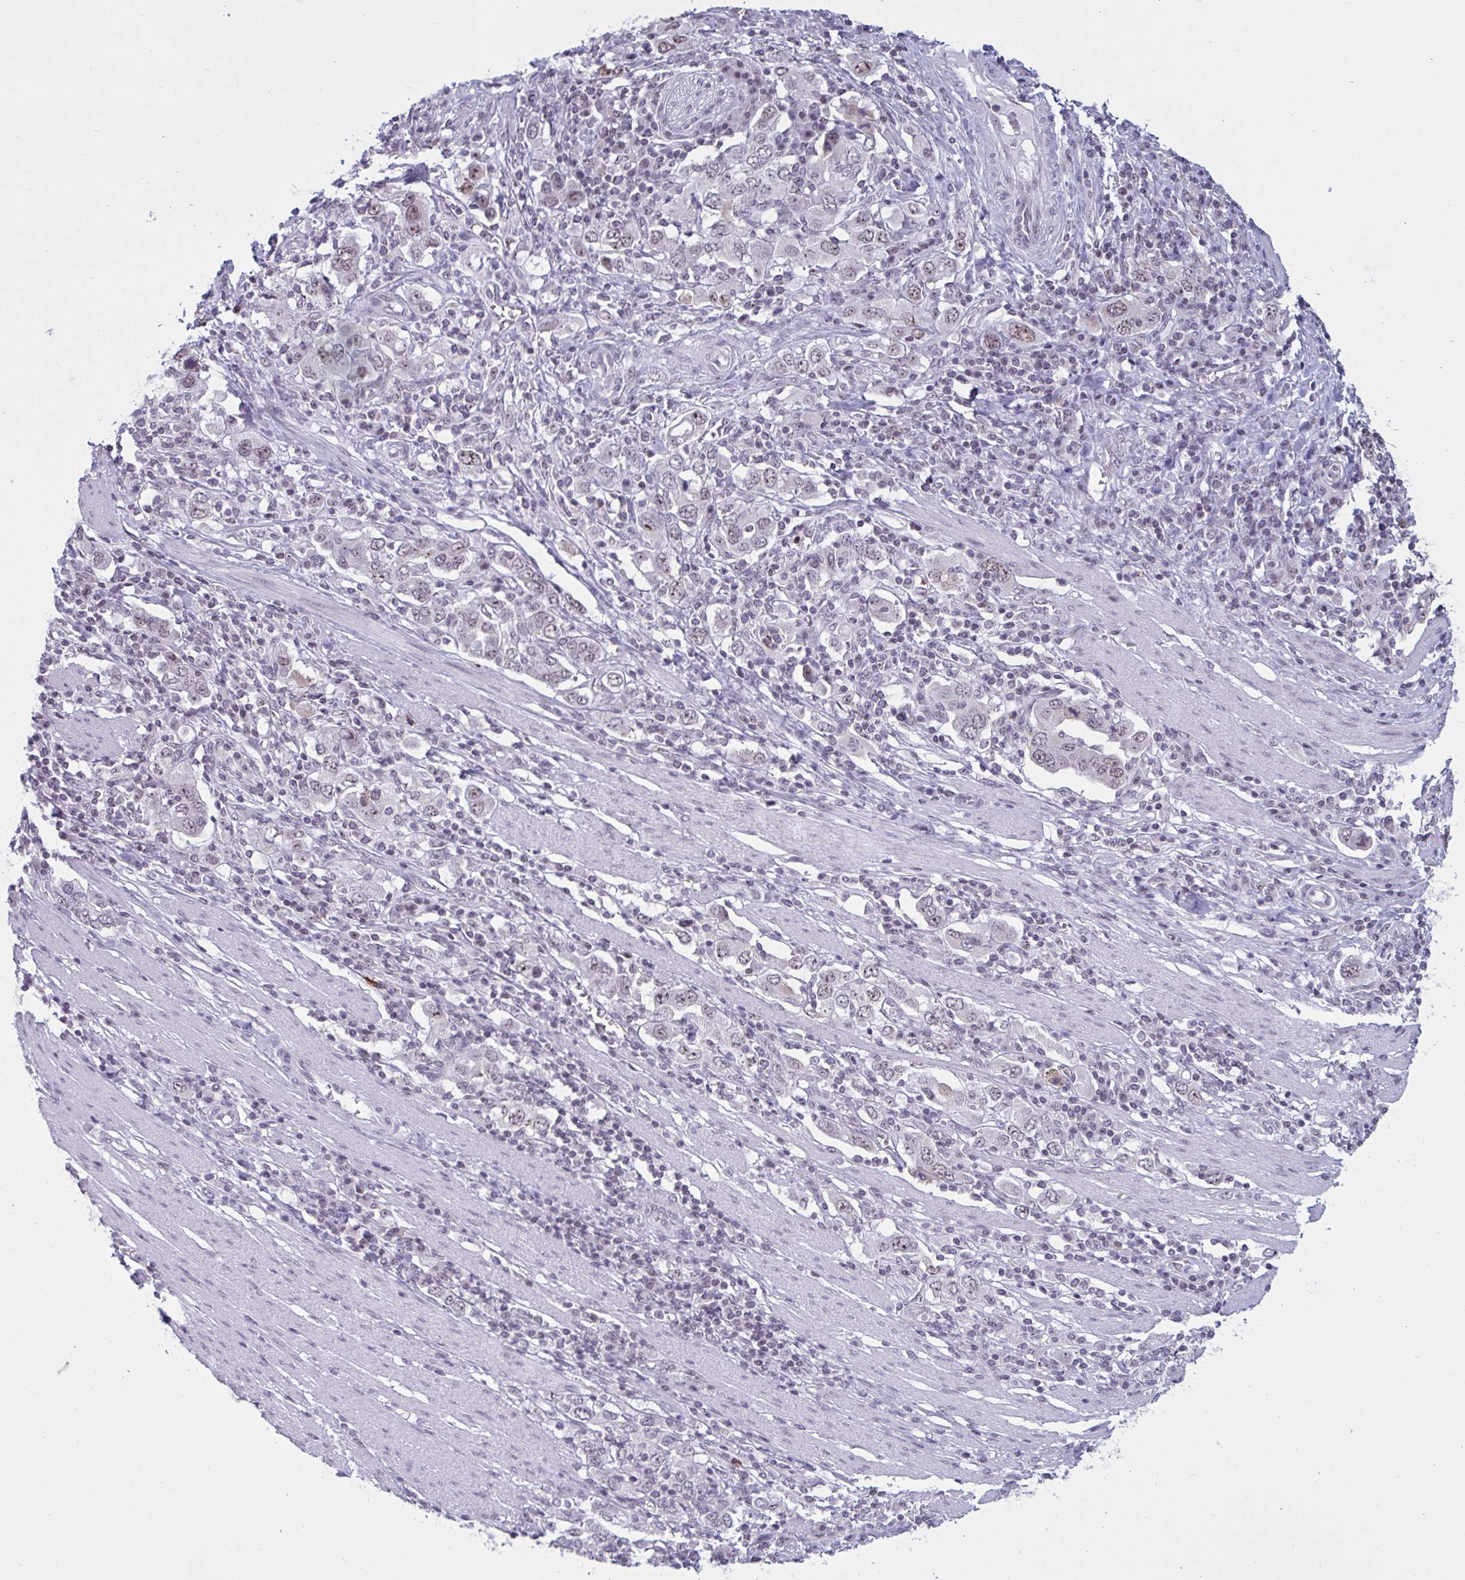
{"staining": {"intensity": "weak", "quantity": ">75%", "location": "nuclear"}, "tissue": "stomach cancer", "cell_type": "Tumor cells", "image_type": "cancer", "snomed": [{"axis": "morphology", "description": "Adenocarcinoma, NOS"}, {"axis": "topography", "description": "Stomach, upper"}, {"axis": "topography", "description": "Stomach"}], "caption": "Stomach adenocarcinoma was stained to show a protein in brown. There is low levels of weak nuclear staining in about >75% of tumor cells.", "gene": "TGM6", "patient": {"sex": "male", "age": 62}}